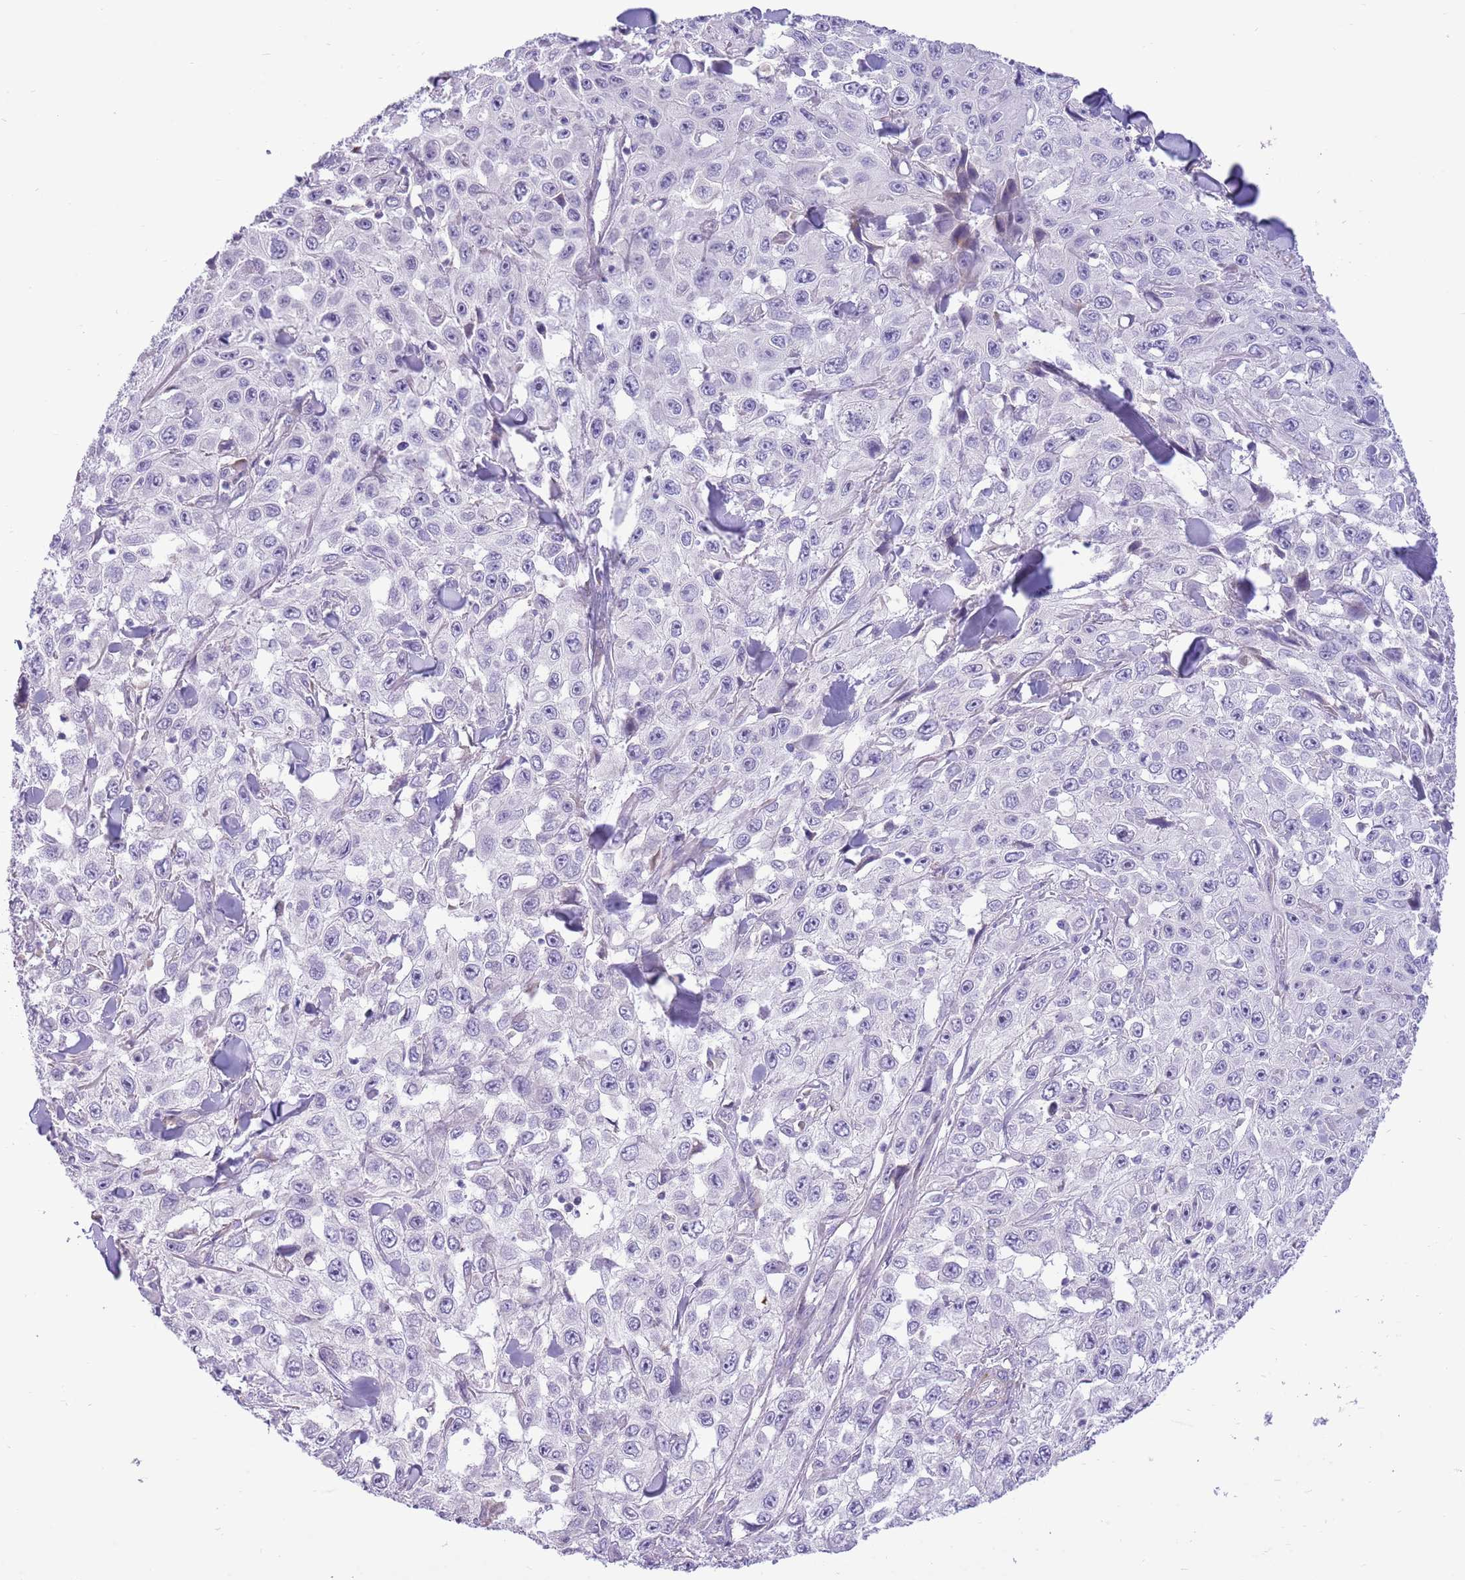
{"staining": {"intensity": "negative", "quantity": "none", "location": "none"}, "tissue": "skin cancer", "cell_type": "Tumor cells", "image_type": "cancer", "snomed": [{"axis": "morphology", "description": "Squamous cell carcinoma, NOS"}, {"axis": "topography", "description": "Skin"}], "caption": "Tumor cells show no significant staining in squamous cell carcinoma (skin).", "gene": "ZC4H2", "patient": {"sex": "male", "age": 82}}